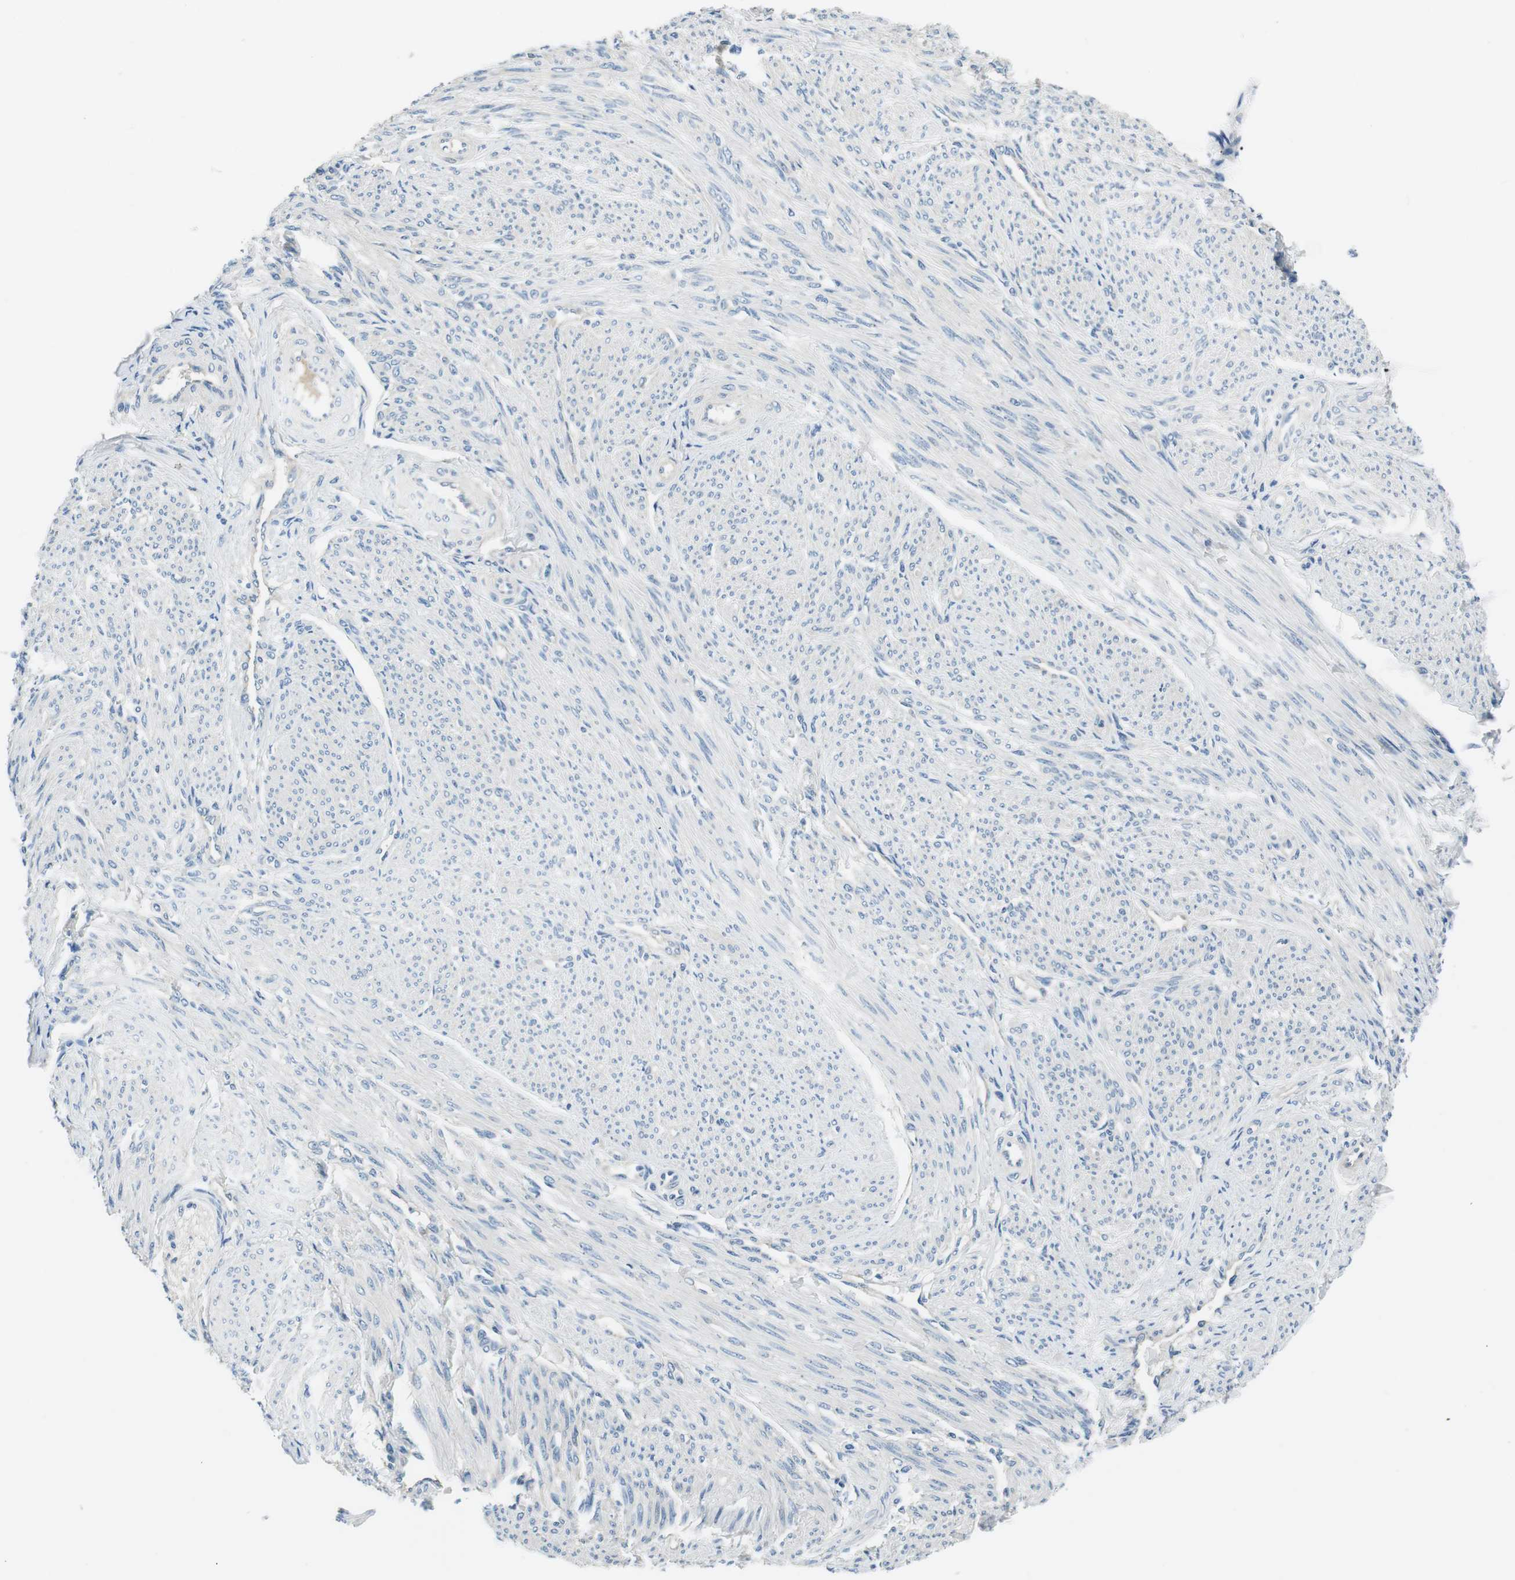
{"staining": {"intensity": "negative", "quantity": "none", "location": "none"}, "tissue": "smooth muscle", "cell_type": "Smooth muscle cells", "image_type": "normal", "snomed": [{"axis": "morphology", "description": "Normal tissue, NOS"}, {"axis": "topography", "description": "Smooth muscle"}], "caption": "High power microscopy histopathology image of an immunohistochemistry micrograph of benign smooth muscle, revealing no significant positivity in smooth muscle cells.", "gene": "KCNJ5", "patient": {"sex": "female", "age": 65}}